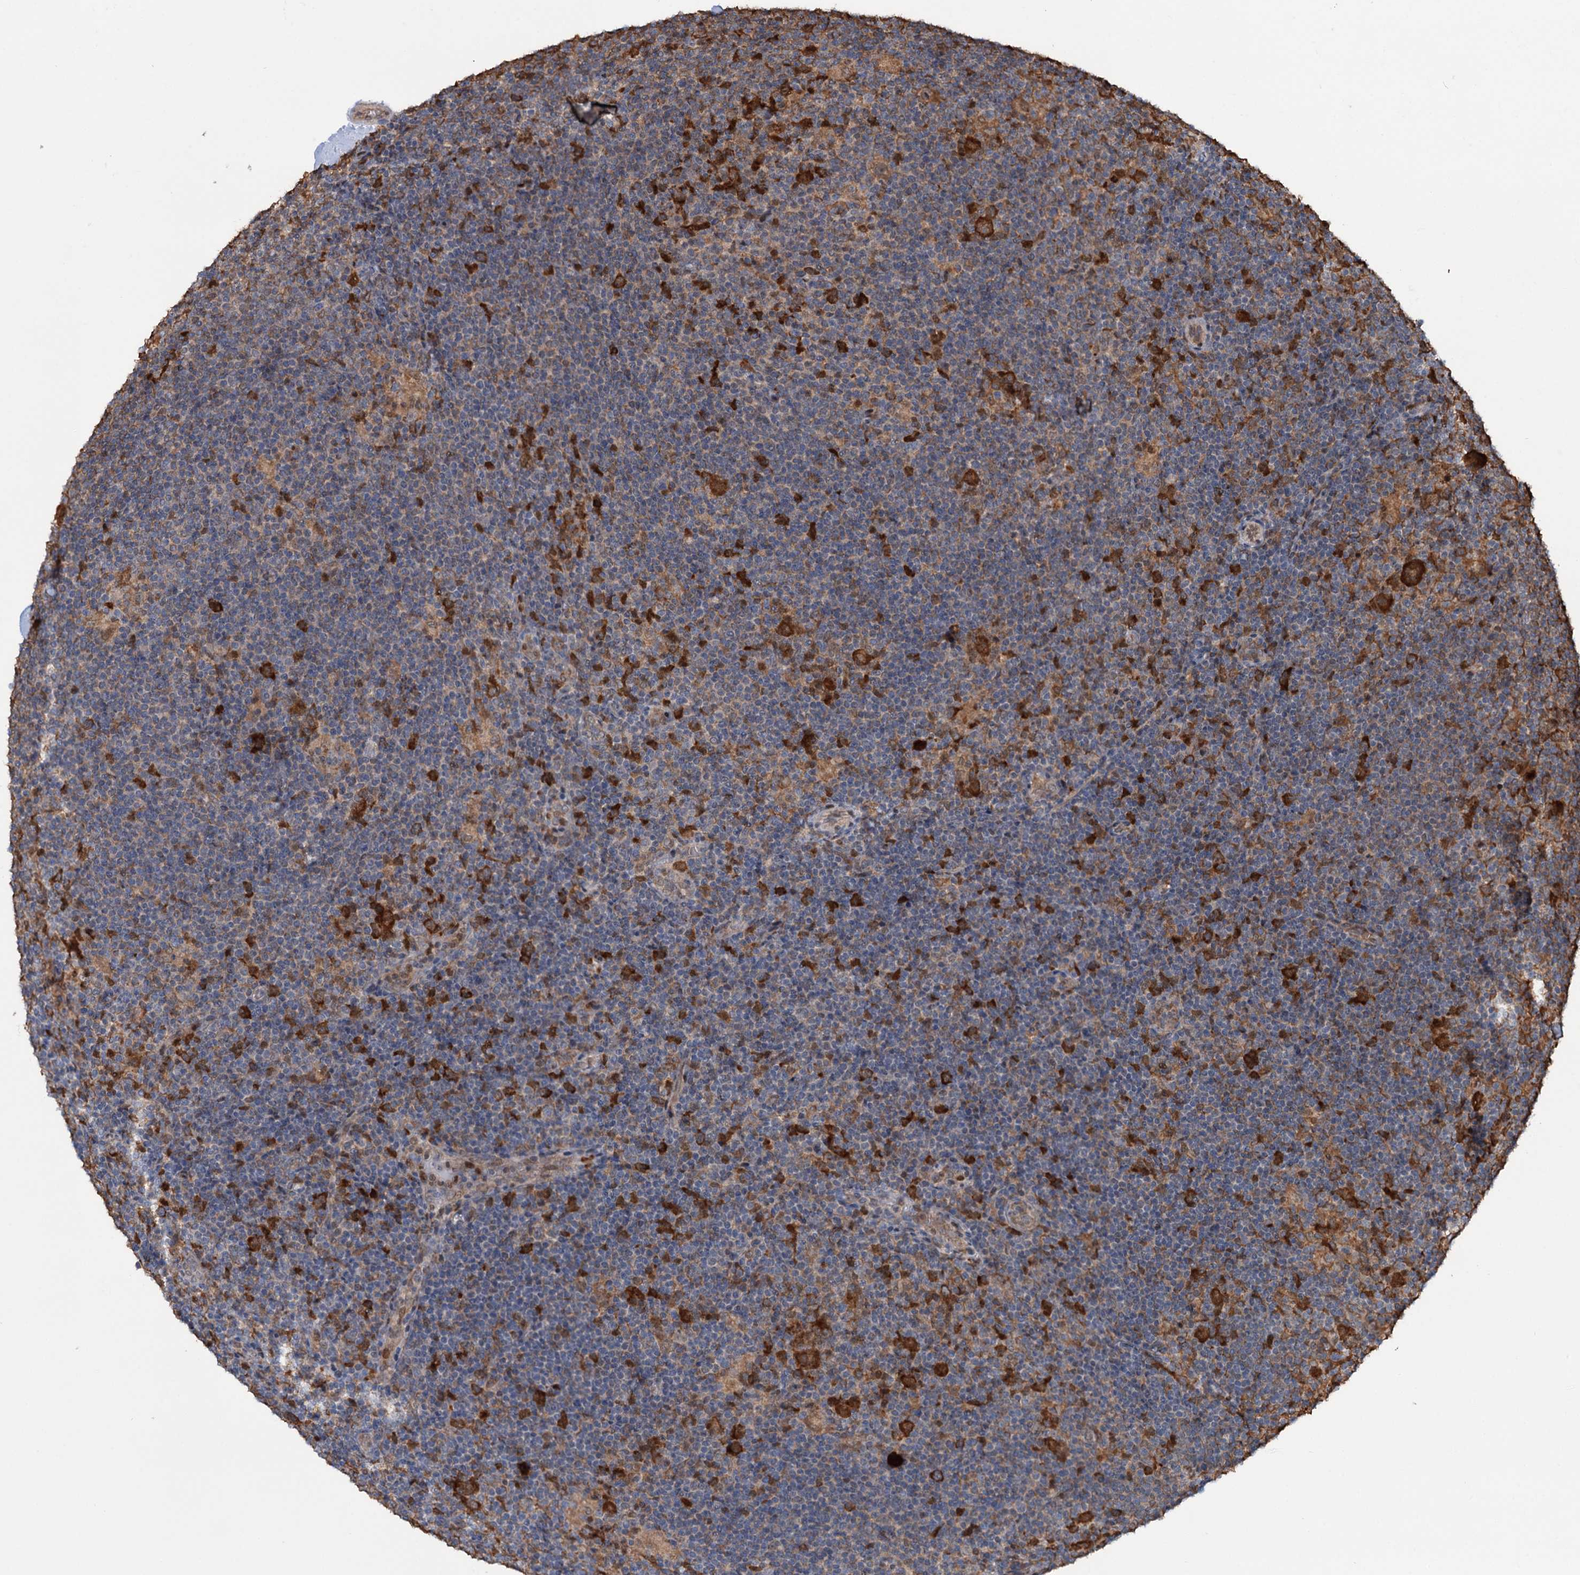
{"staining": {"intensity": "strong", "quantity": ">75%", "location": "cytoplasmic/membranous"}, "tissue": "lymphoma", "cell_type": "Tumor cells", "image_type": "cancer", "snomed": [{"axis": "morphology", "description": "Hodgkin's disease, NOS"}, {"axis": "topography", "description": "Lymph node"}], "caption": "Strong cytoplasmic/membranous protein staining is present in about >75% of tumor cells in lymphoma.", "gene": "NCAPD2", "patient": {"sex": "female", "age": 57}}